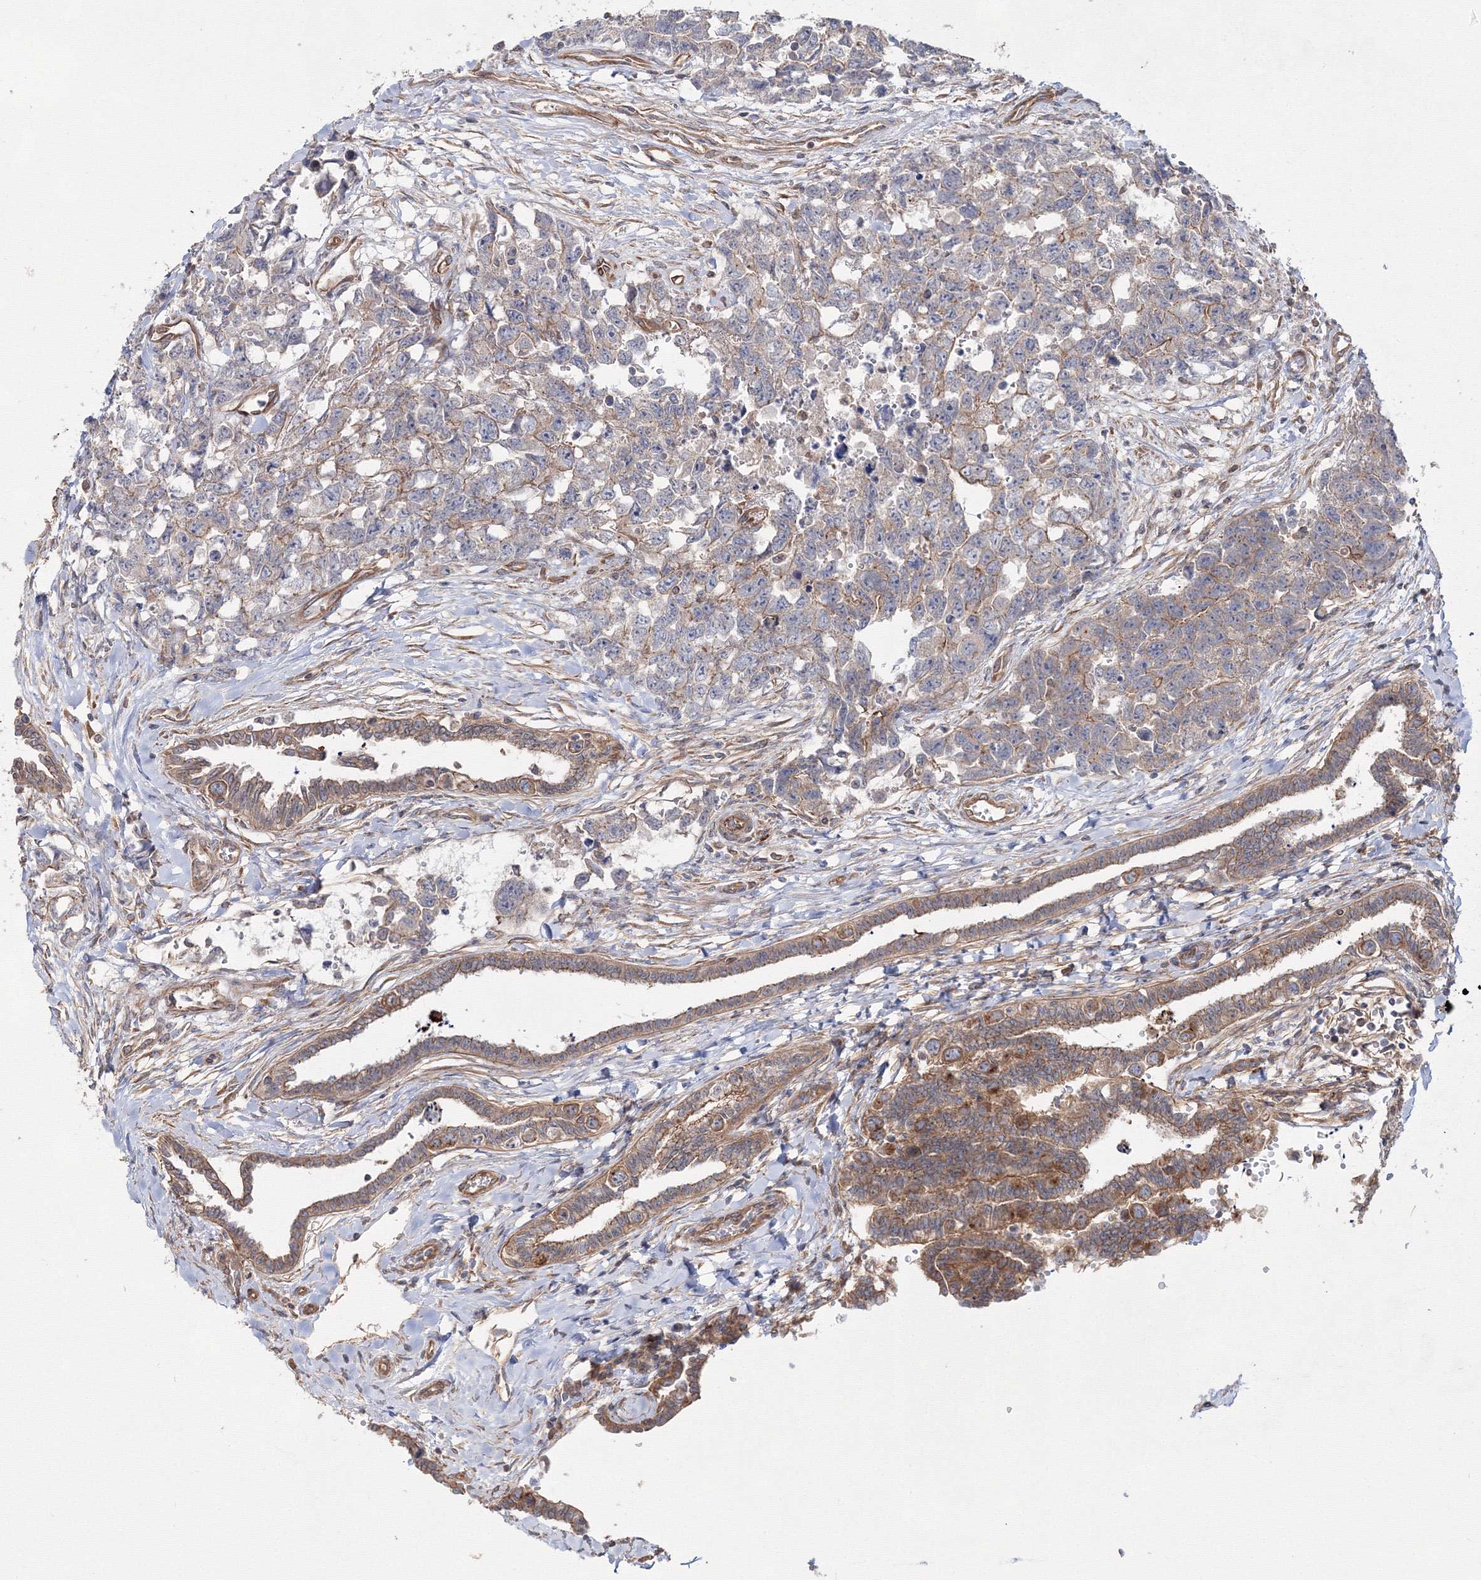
{"staining": {"intensity": "moderate", "quantity": "<25%", "location": "cytoplasmic/membranous"}, "tissue": "testis cancer", "cell_type": "Tumor cells", "image_type": "cancer", "snomed": [{"axis": "morphology", "description": "Carcinoma, Embryonal, NOS"}, {"axis": "topography", "description": "Testis"}], "caption": "Immunohistochemistry (IHC) of human testis cancer (embryonal carcinoma) reveals low levels of moderate cytoplasmic/membranous expression in approximately <25% of tumor cells.", "gene": "EXOC6", "patient": {"sex": "male", "age": 31}}